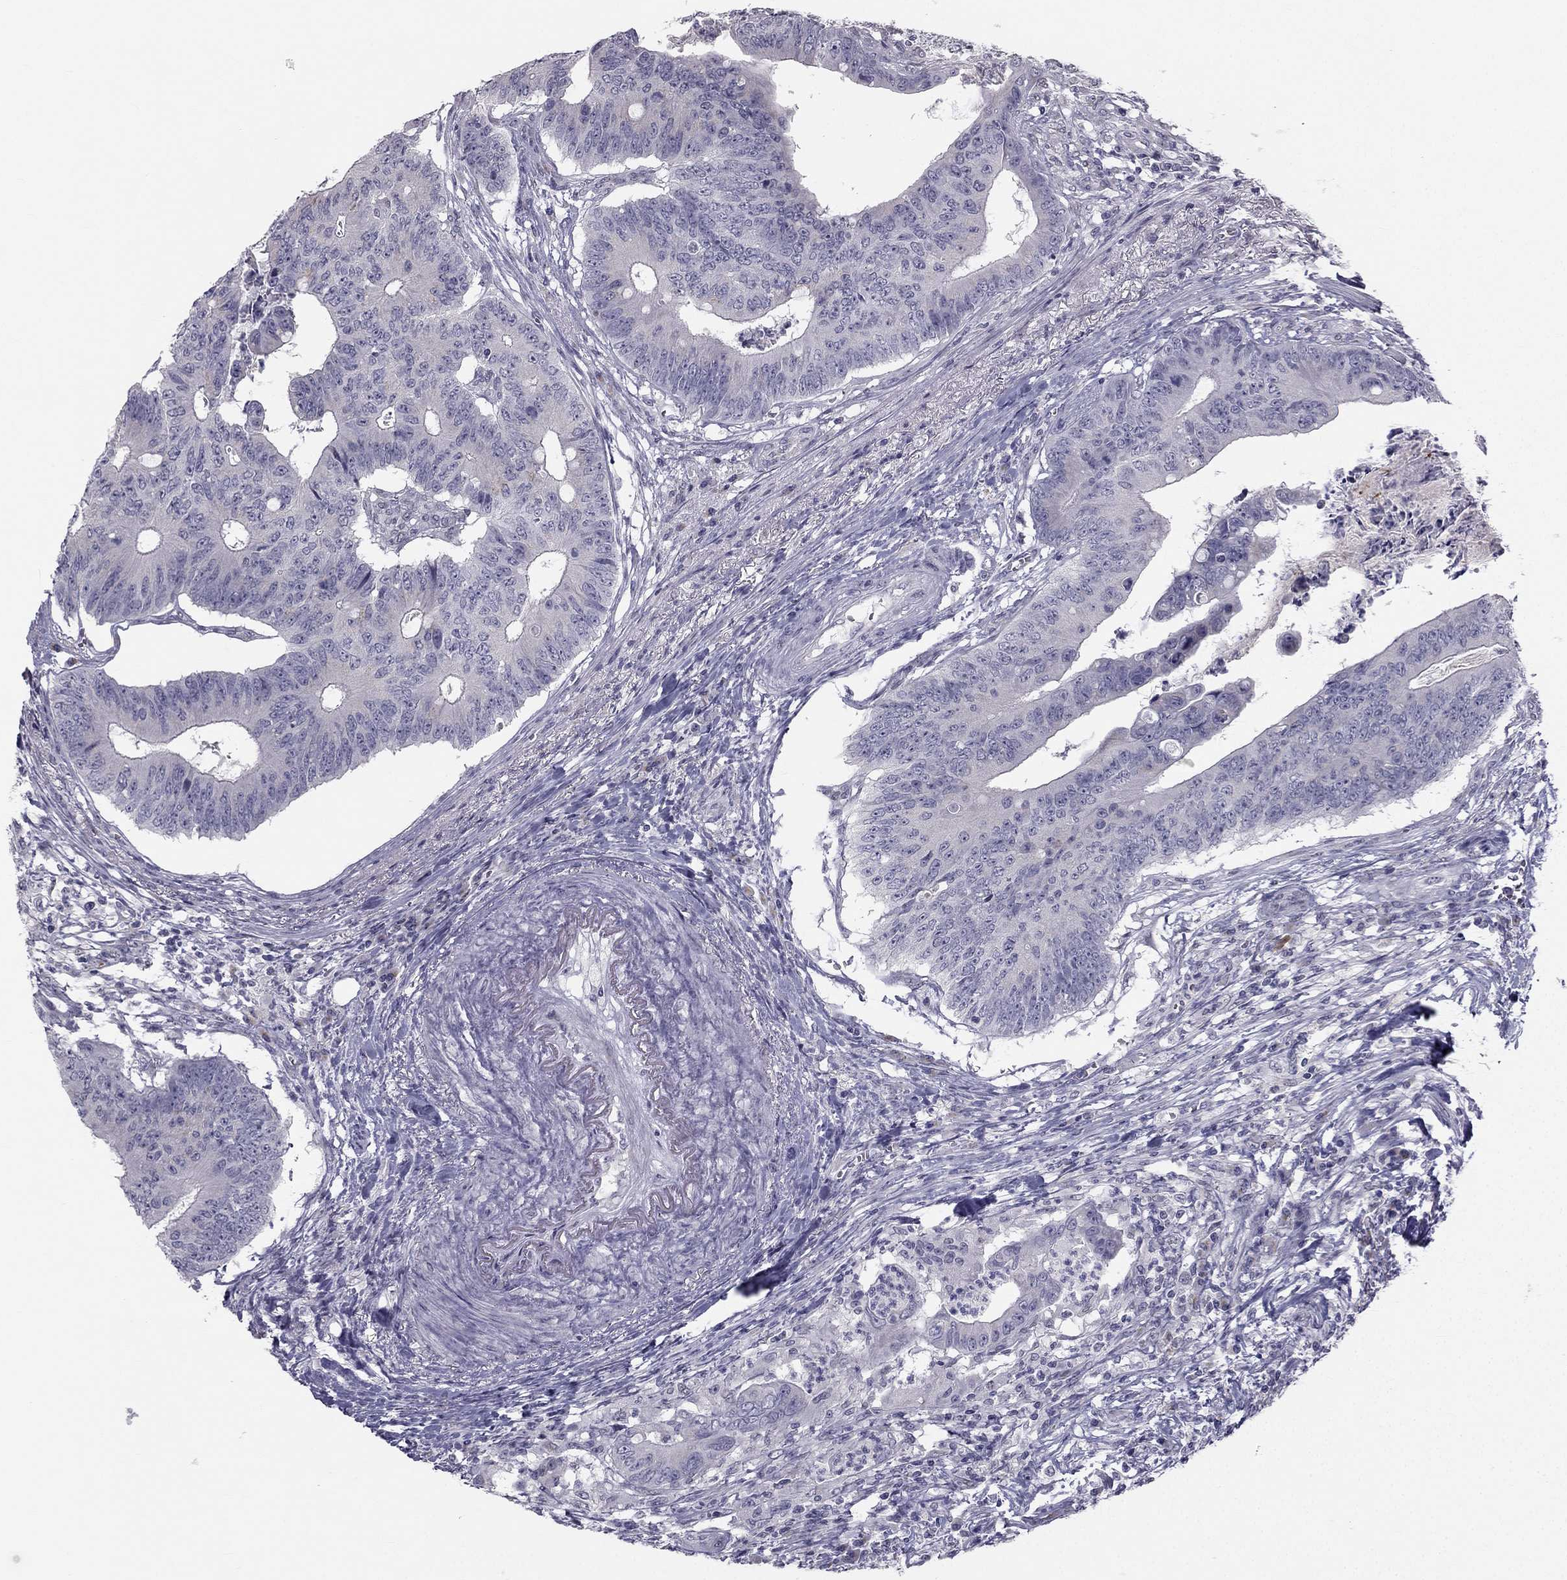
{"staining": {"intensity": "negative", "quantity": "none", "location": "none"}, "tissue": "colorectal cancer", "cell_type": "Tumor cells", "image_type": "cancer", "snomed": [{"axis": "morphology", "description": "Adenocarcinoma, NOS"}, {"axis": "topography", "description": "Colon"}], "caption": "A photomicrograph of colorectal adenocarcinoma stained for a protein shows no brown staining in tumor cells.", "gene": "TRPS1", "patient": {"sex": "male", "age": 84}}